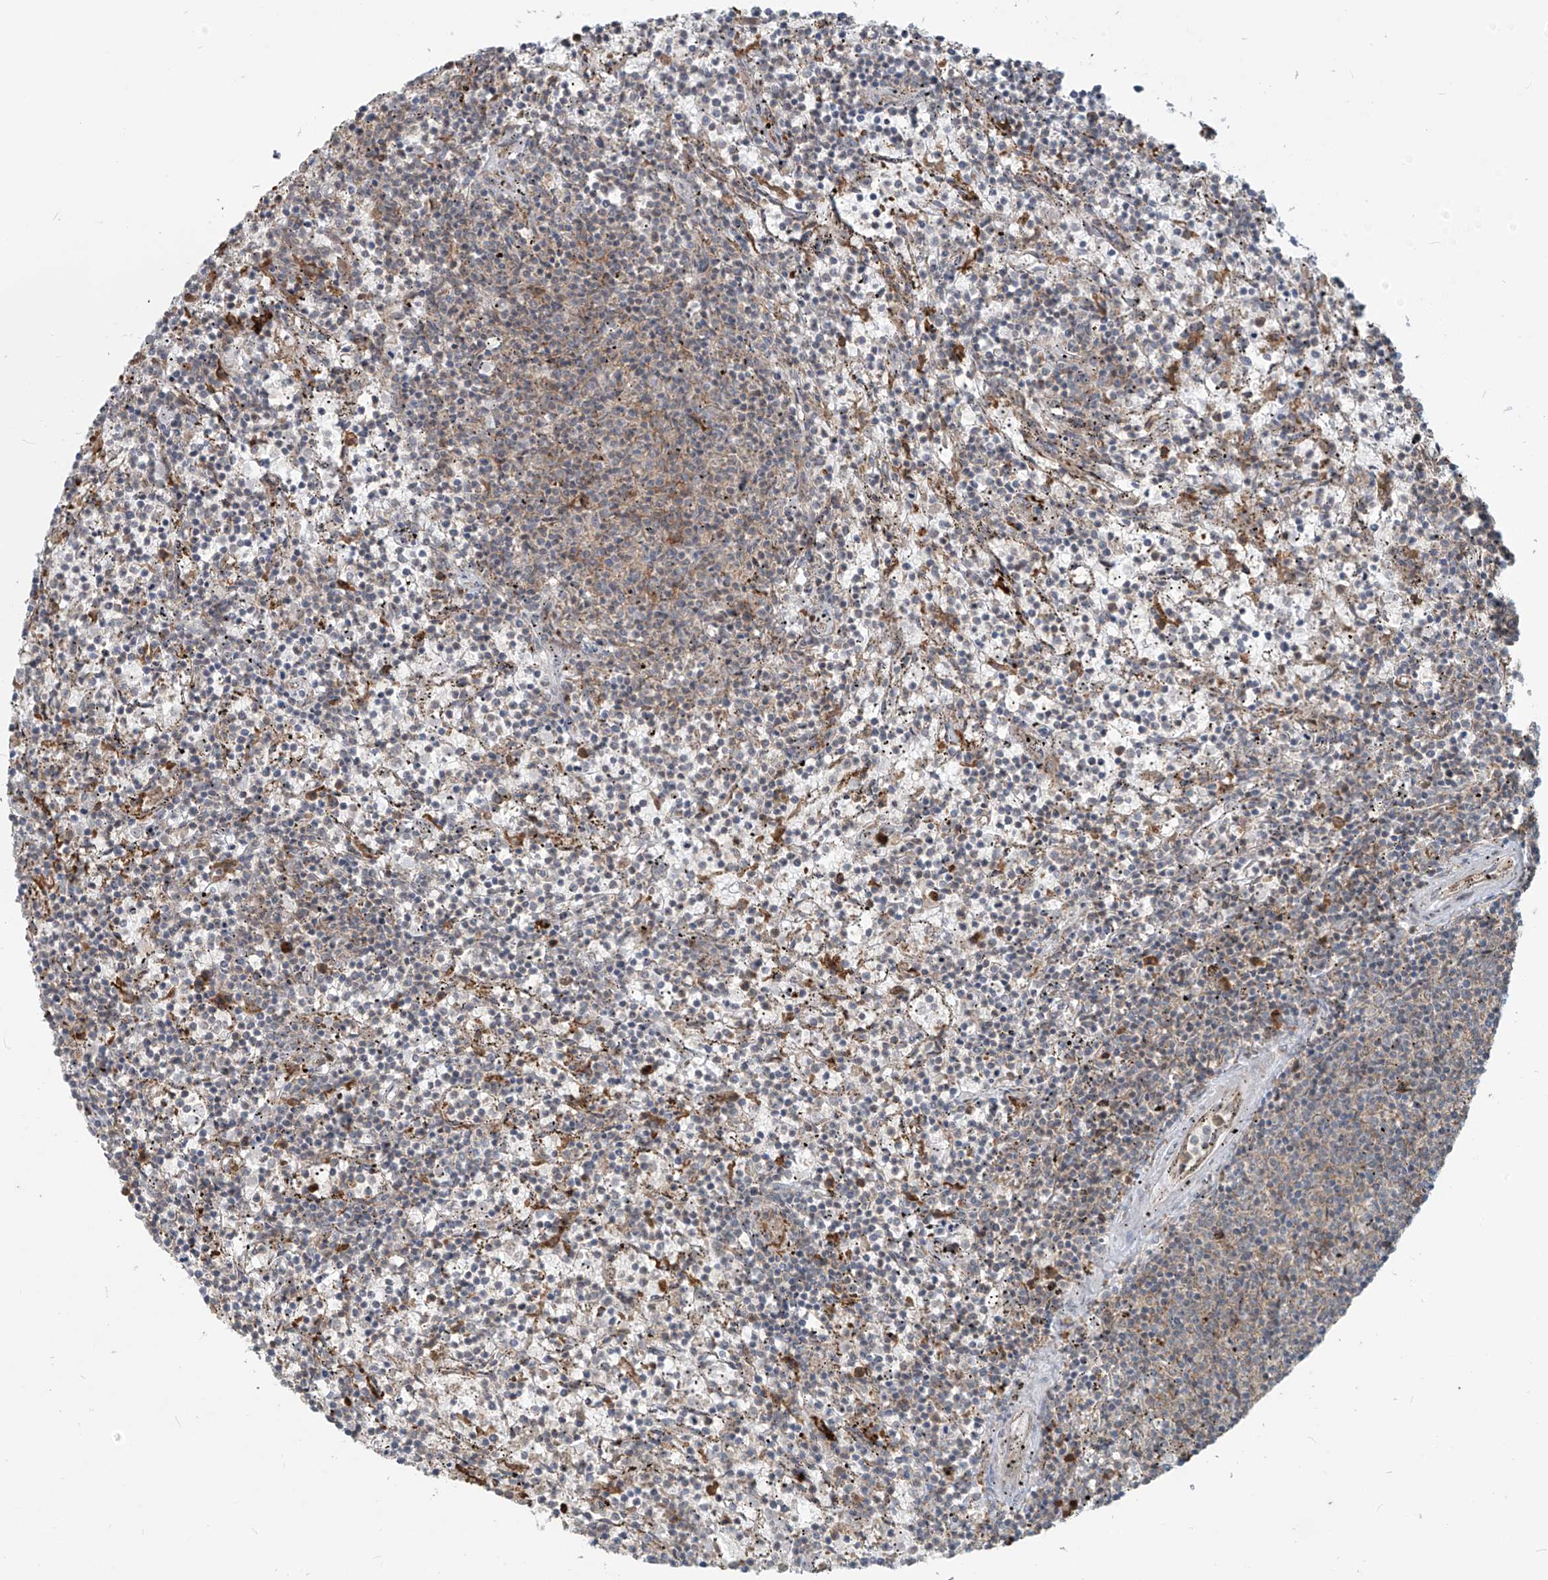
{"staining": {"intensity": "weak", "quantity": "<25%", "location": "cytoplasmic/membranous"}, "tissue": "lymphoma", "cell_type": "Tumor cells", "image_type": "cancer", "snomed": [{"axis": "morphology", "description": "Malignant lymphoma, non-Hodgkin's type, Low grade"}, {"axis": "topography", "description": "Spleen"}], "caption": "The image exhibits no staining of tumor cells in low-grade malignant lymphoma, non-Hodgkin's type. The staining is performed using DAB (3,3'-diaminobenzidine) brown chromogen with nuclei counter-stained in using hematoxylin.", "gene": "KATNIP", "patient": {"sex": "female", "age": 50}}